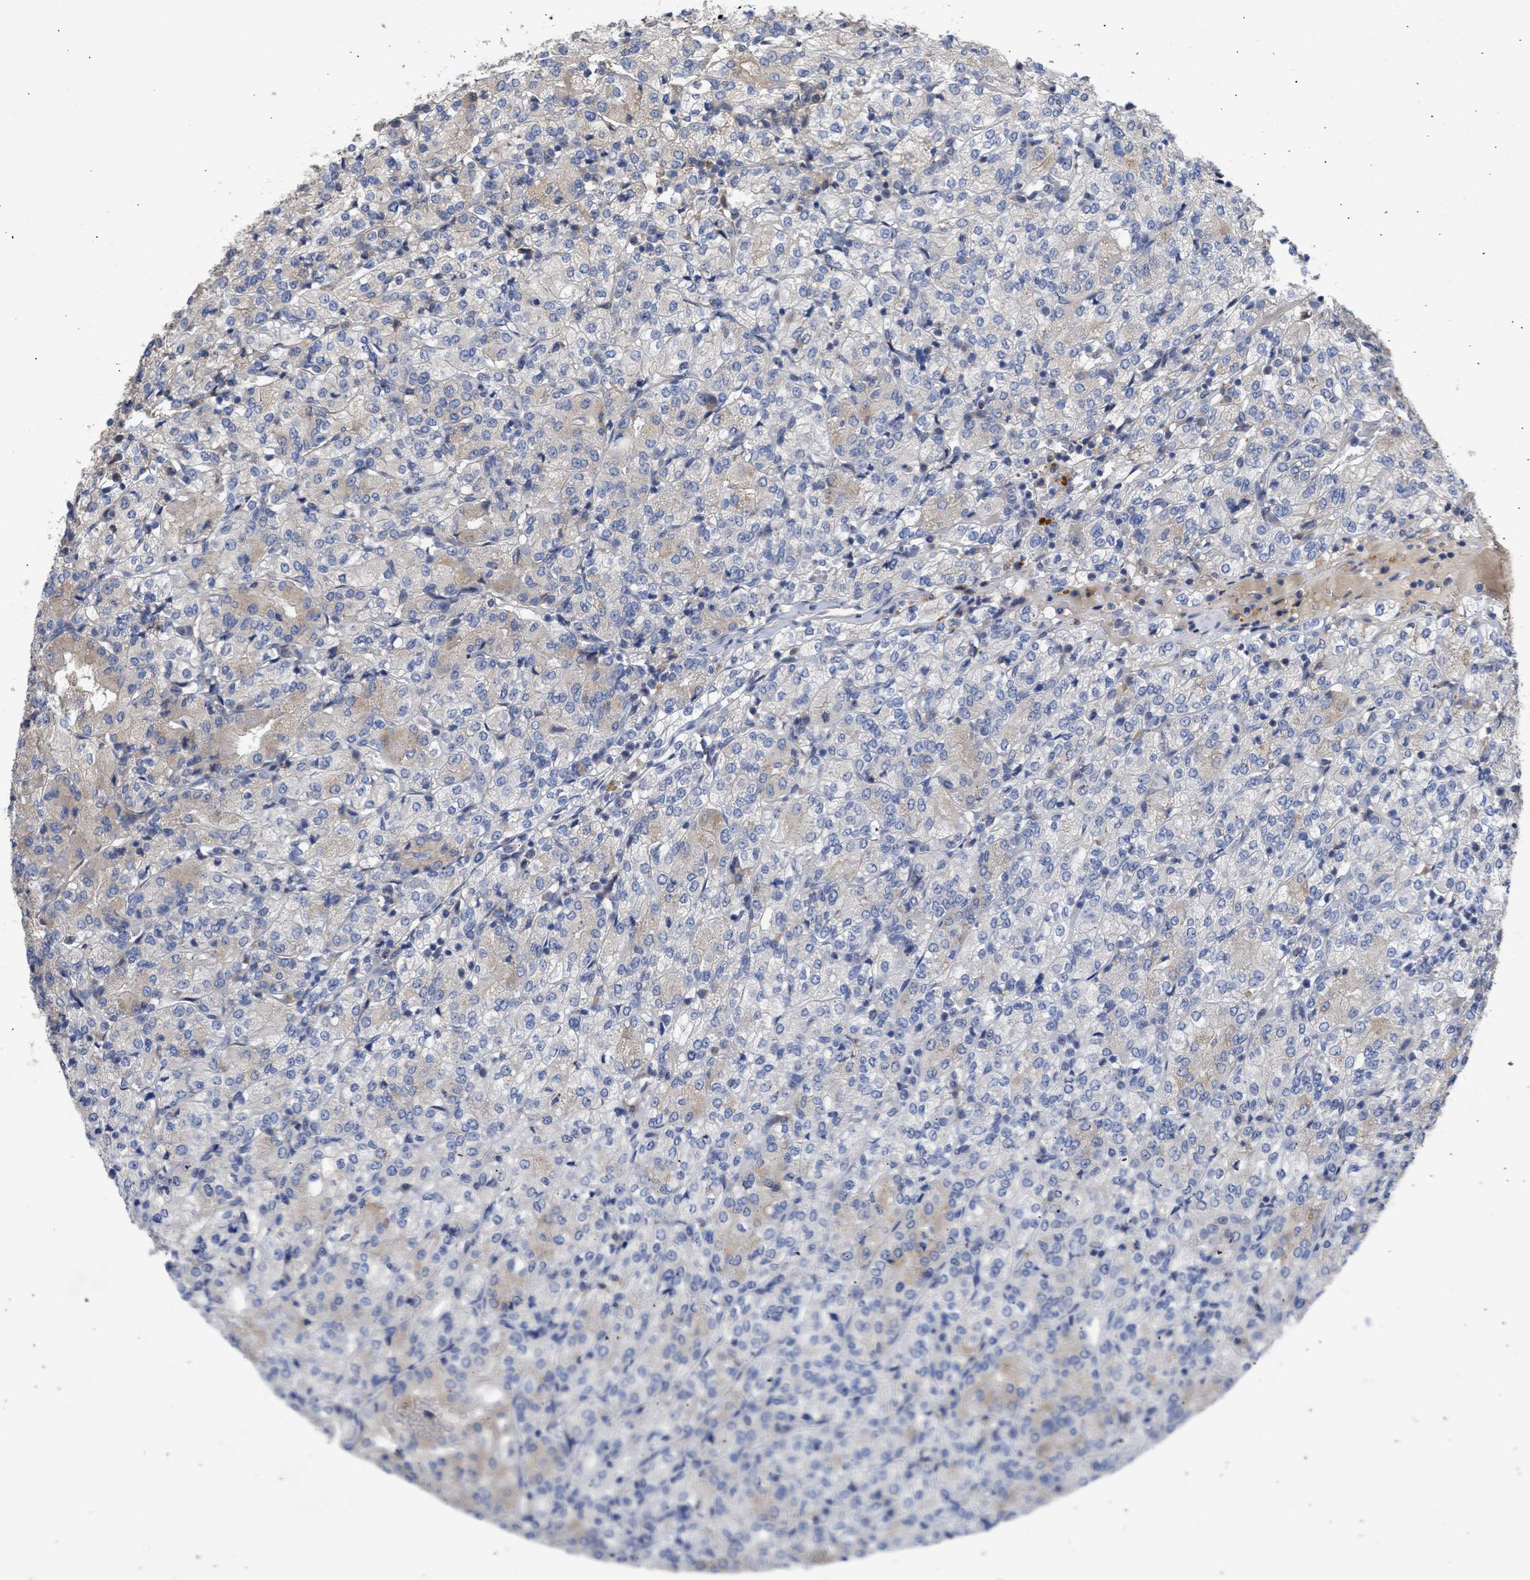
{"staining": {"intensity": "negative", "quantity": "none", "location": "none"}, "tissue": "renal cancer", "cell_type": "Tumor cells", "image_type": "cancer", "snomed": [{"axis": "morphology", "description": "Adenocarcinoma, NOS"}, {"axis": "topography", "description": "Kidney"}], "caption": "Tumor cells show no significant protein positivity in renal cancer (adenocarcinoma).", "gene": "ARHGEF4", "patient": {"sex": "male", "age": 77}}